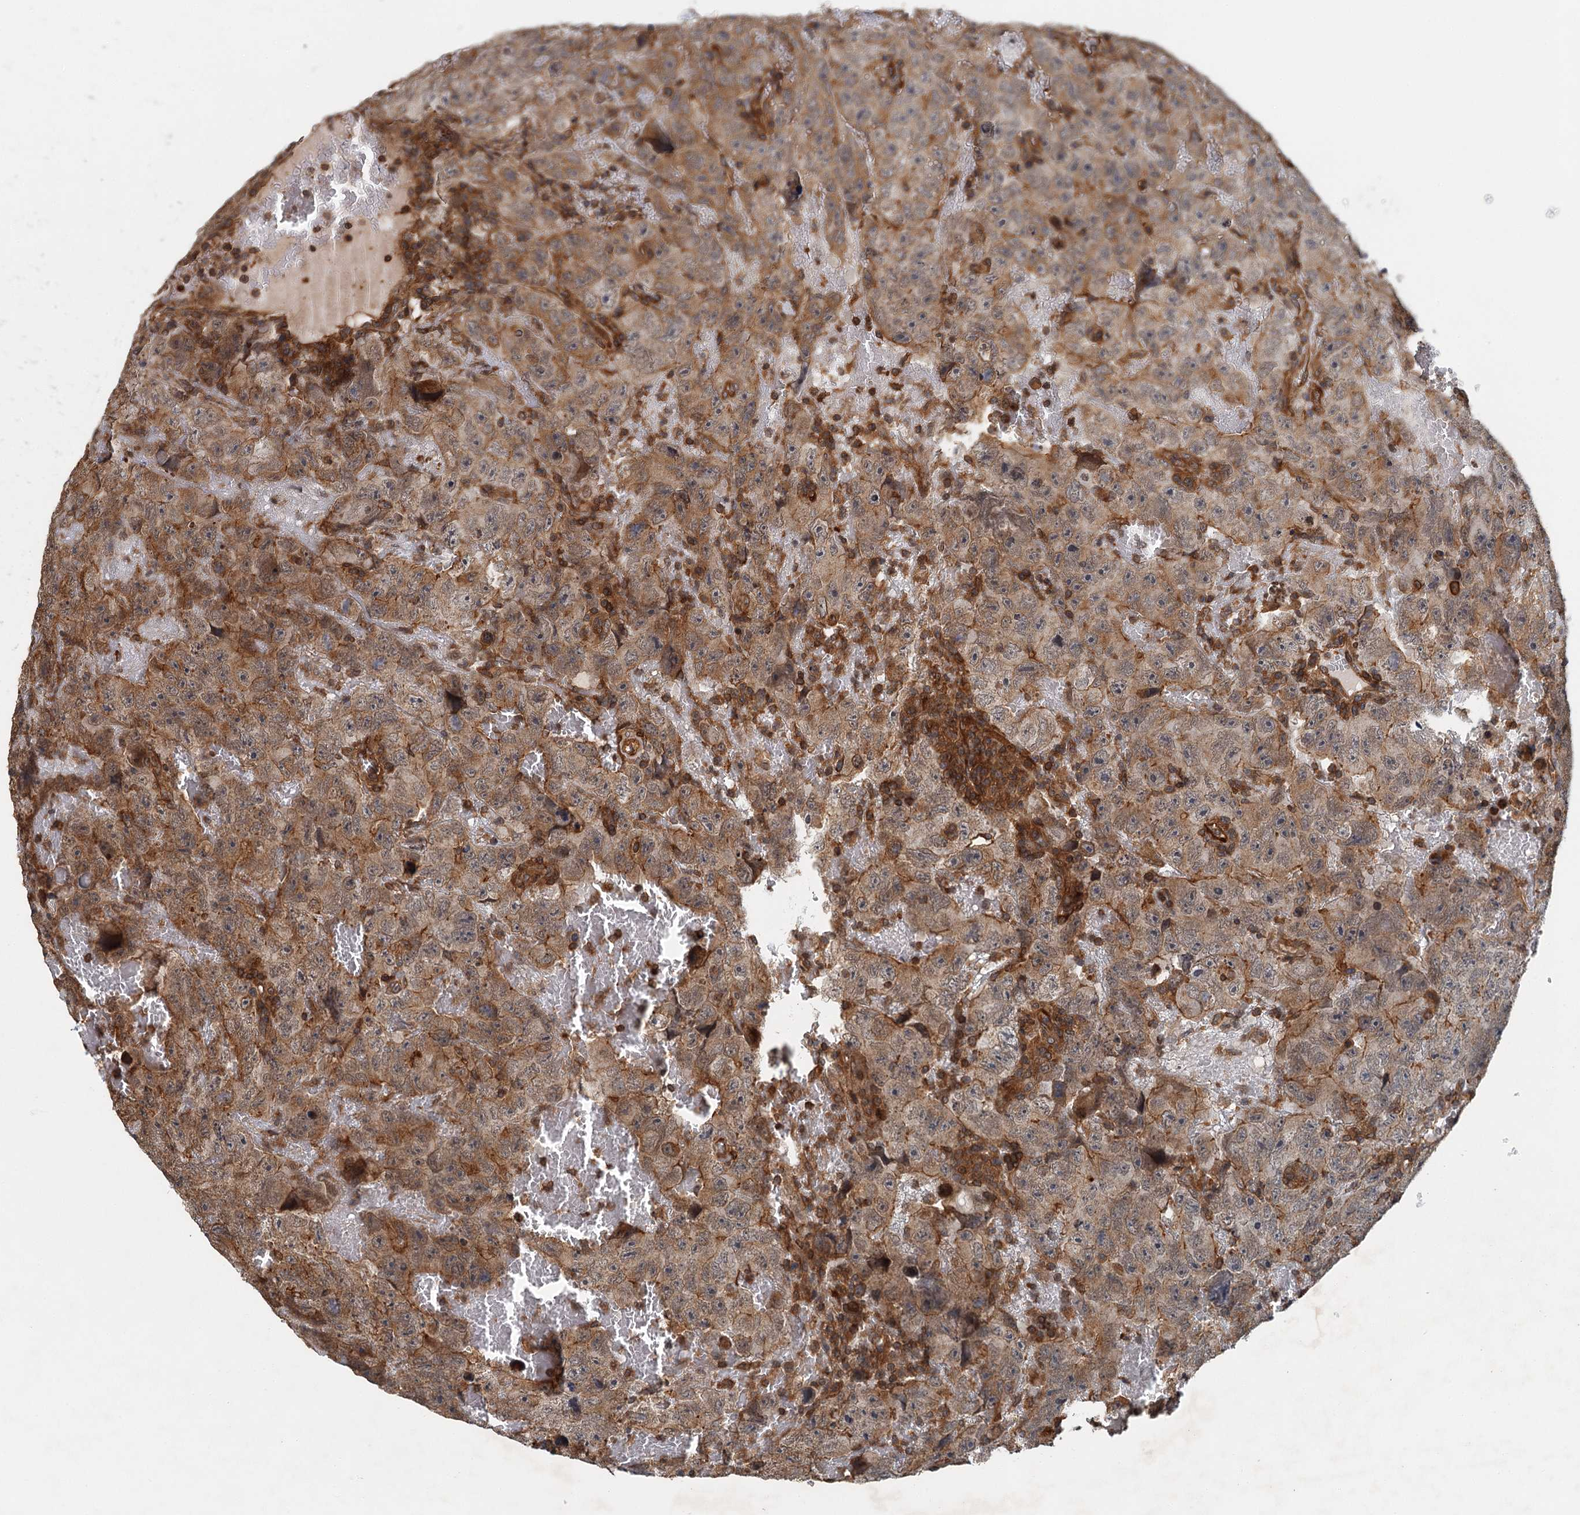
{"staining": {"intensity": "moderate", "quantity": ">75%", "location": "cytoplasmic/membranous"}, "tissue": "testis cancer", "cell_type": "Tumor cells", "image_type": "cancer", "snomed": [{"axis": "morphology", "description": "Carcinoma, Embryonal, NOS"}, {"axis": "topography", "description": "Testis"}], "caption": "This image exhibits testis cancer (embryonal carcinoma) stained with immunohistochemistry (IHC) to label a protein in brown. The cytoplasmic/membranous of tumor cells show moderate positivity for the protein. Nuclei are counter-stained blue.", "gene": "ZNF527", "patient": {"sex": "male", "age": 45}}